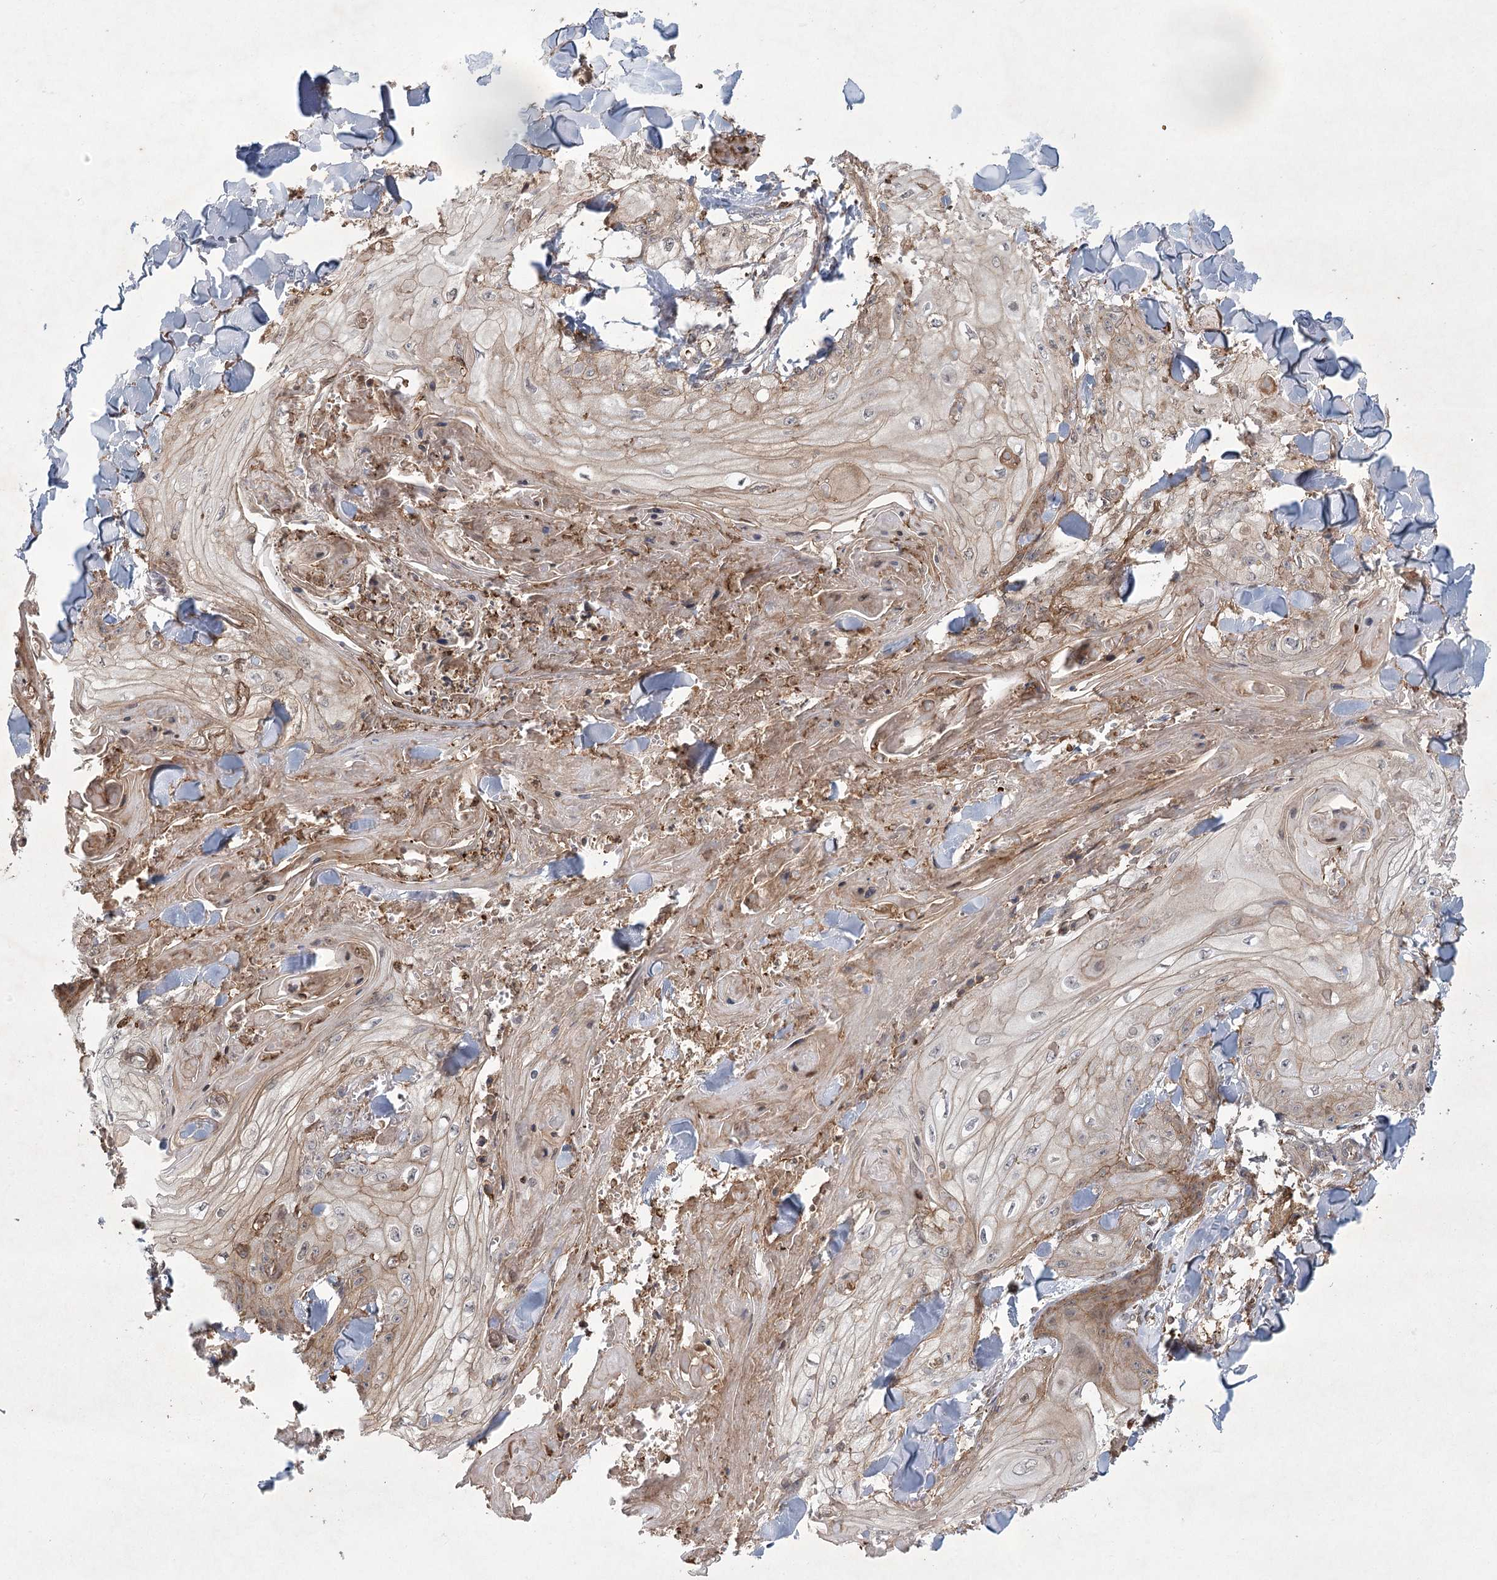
{"staining": {"intensity": "moderate", "quantity": "<25%", "location": "cytoplasmic/membranous"}, "tissue": "skin cancer", "cell_type": "Tumor cells", "image_type": "cancer", "snomed": [{"axis": "morphology", "description": "Squamous cell carcinoma, NOS"}, {"axis": "topography", "description": "Skin"}], "caption": "Moderate cytoplasmic/membranous protein expression is identified in approximately <25% of tumor cells in squamous cell carcinoma (skin).", "gene": "MEPE", "patient": {"sex": "male", "age": 74}}